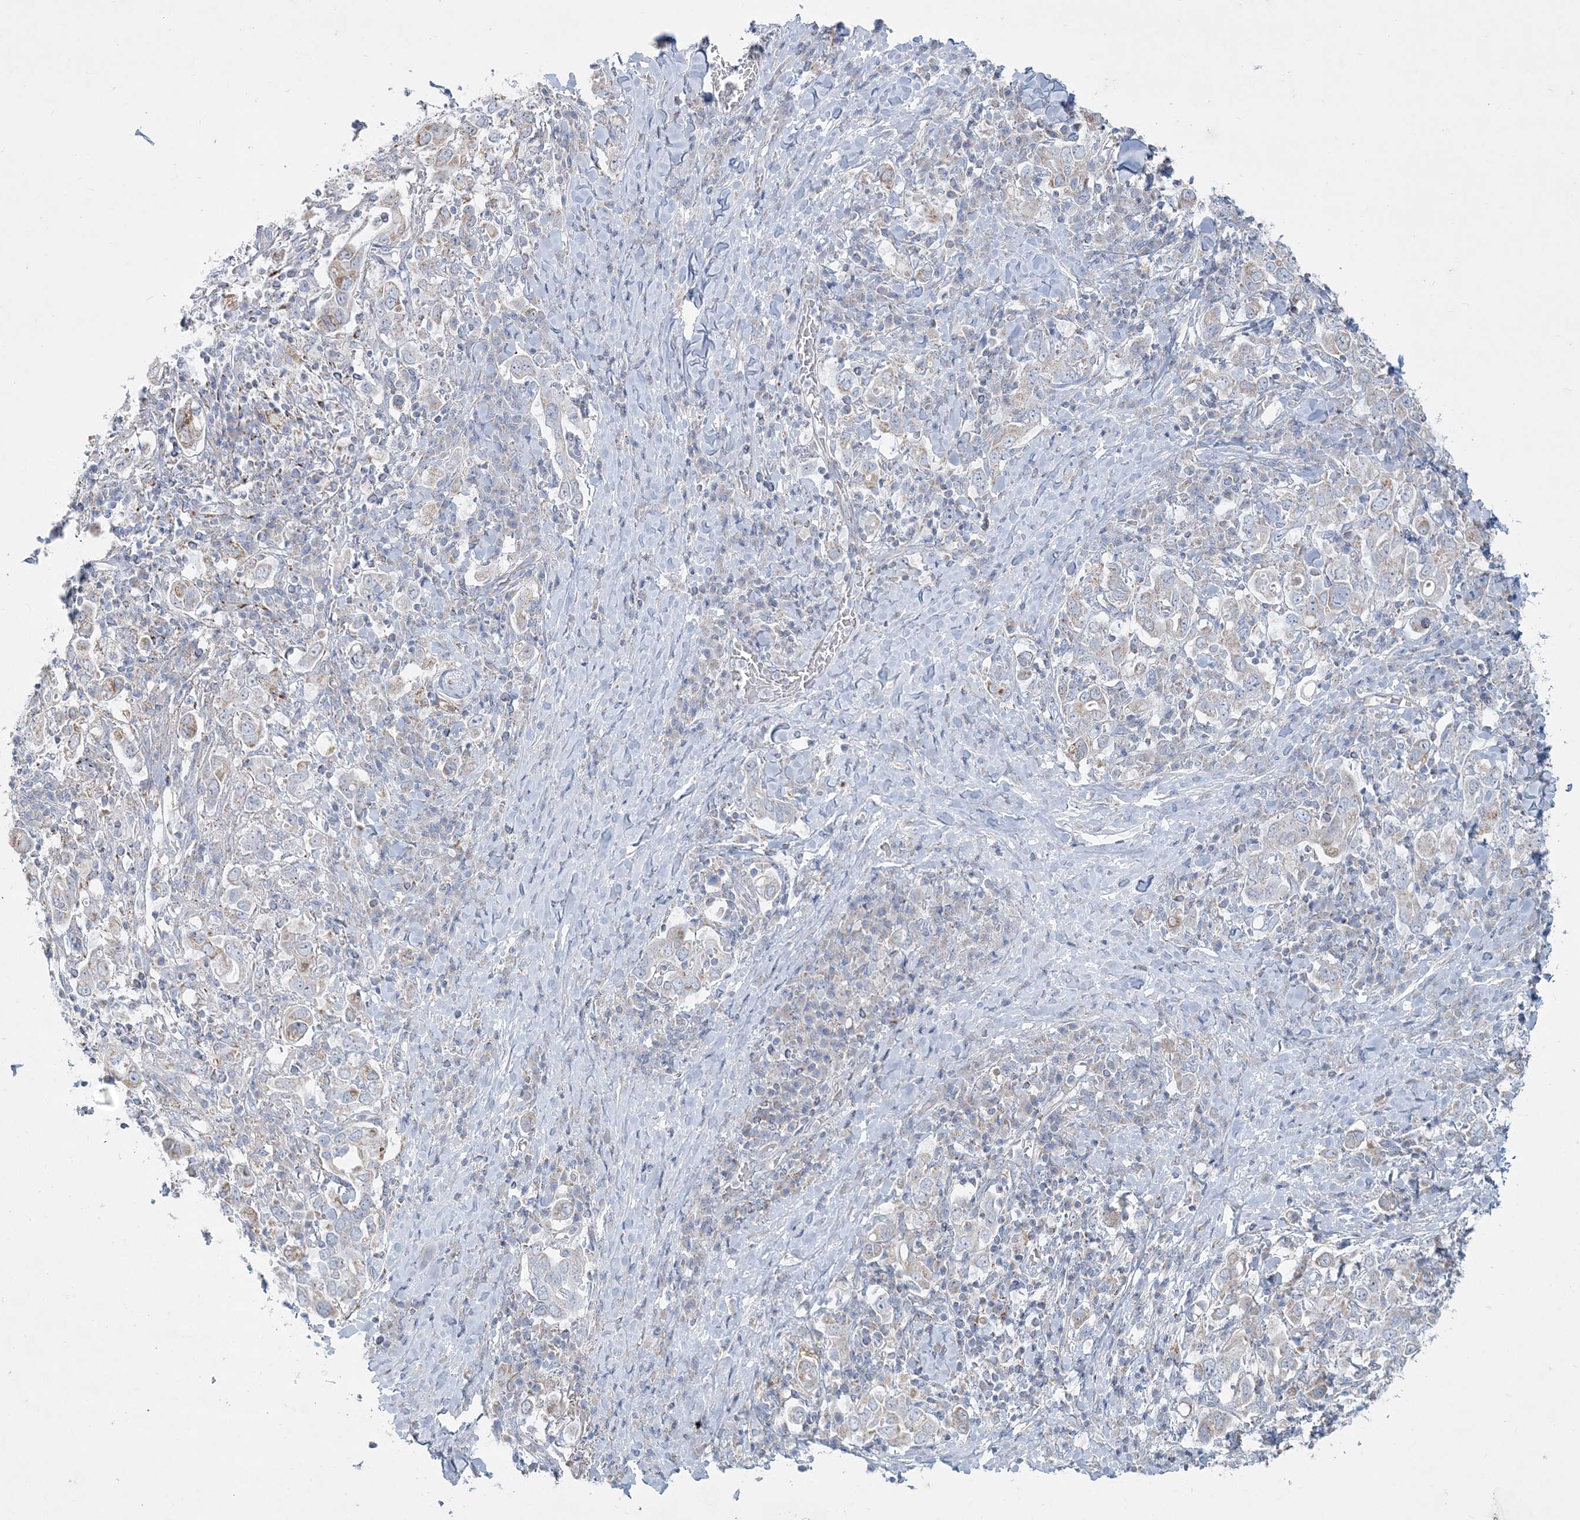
{"staining": {"intensity": "negative", "quantity": "none", "location": "none"}, "tissue": "stomach cancer", "cell_type": "Tumor cells", "image_type": "cancer", "snomed": [{"axis": "morphology", "description": "Adenocarcinoma, NOS"}, {"axis": "topography", "description": "Stomach, upper"}], "caption": "Protein analysis of stomach adenocarcinoma displays no significant expression in tumor cells.", "gene": "TBC1D7", "patient": {"sex": "male", "age": 62}}